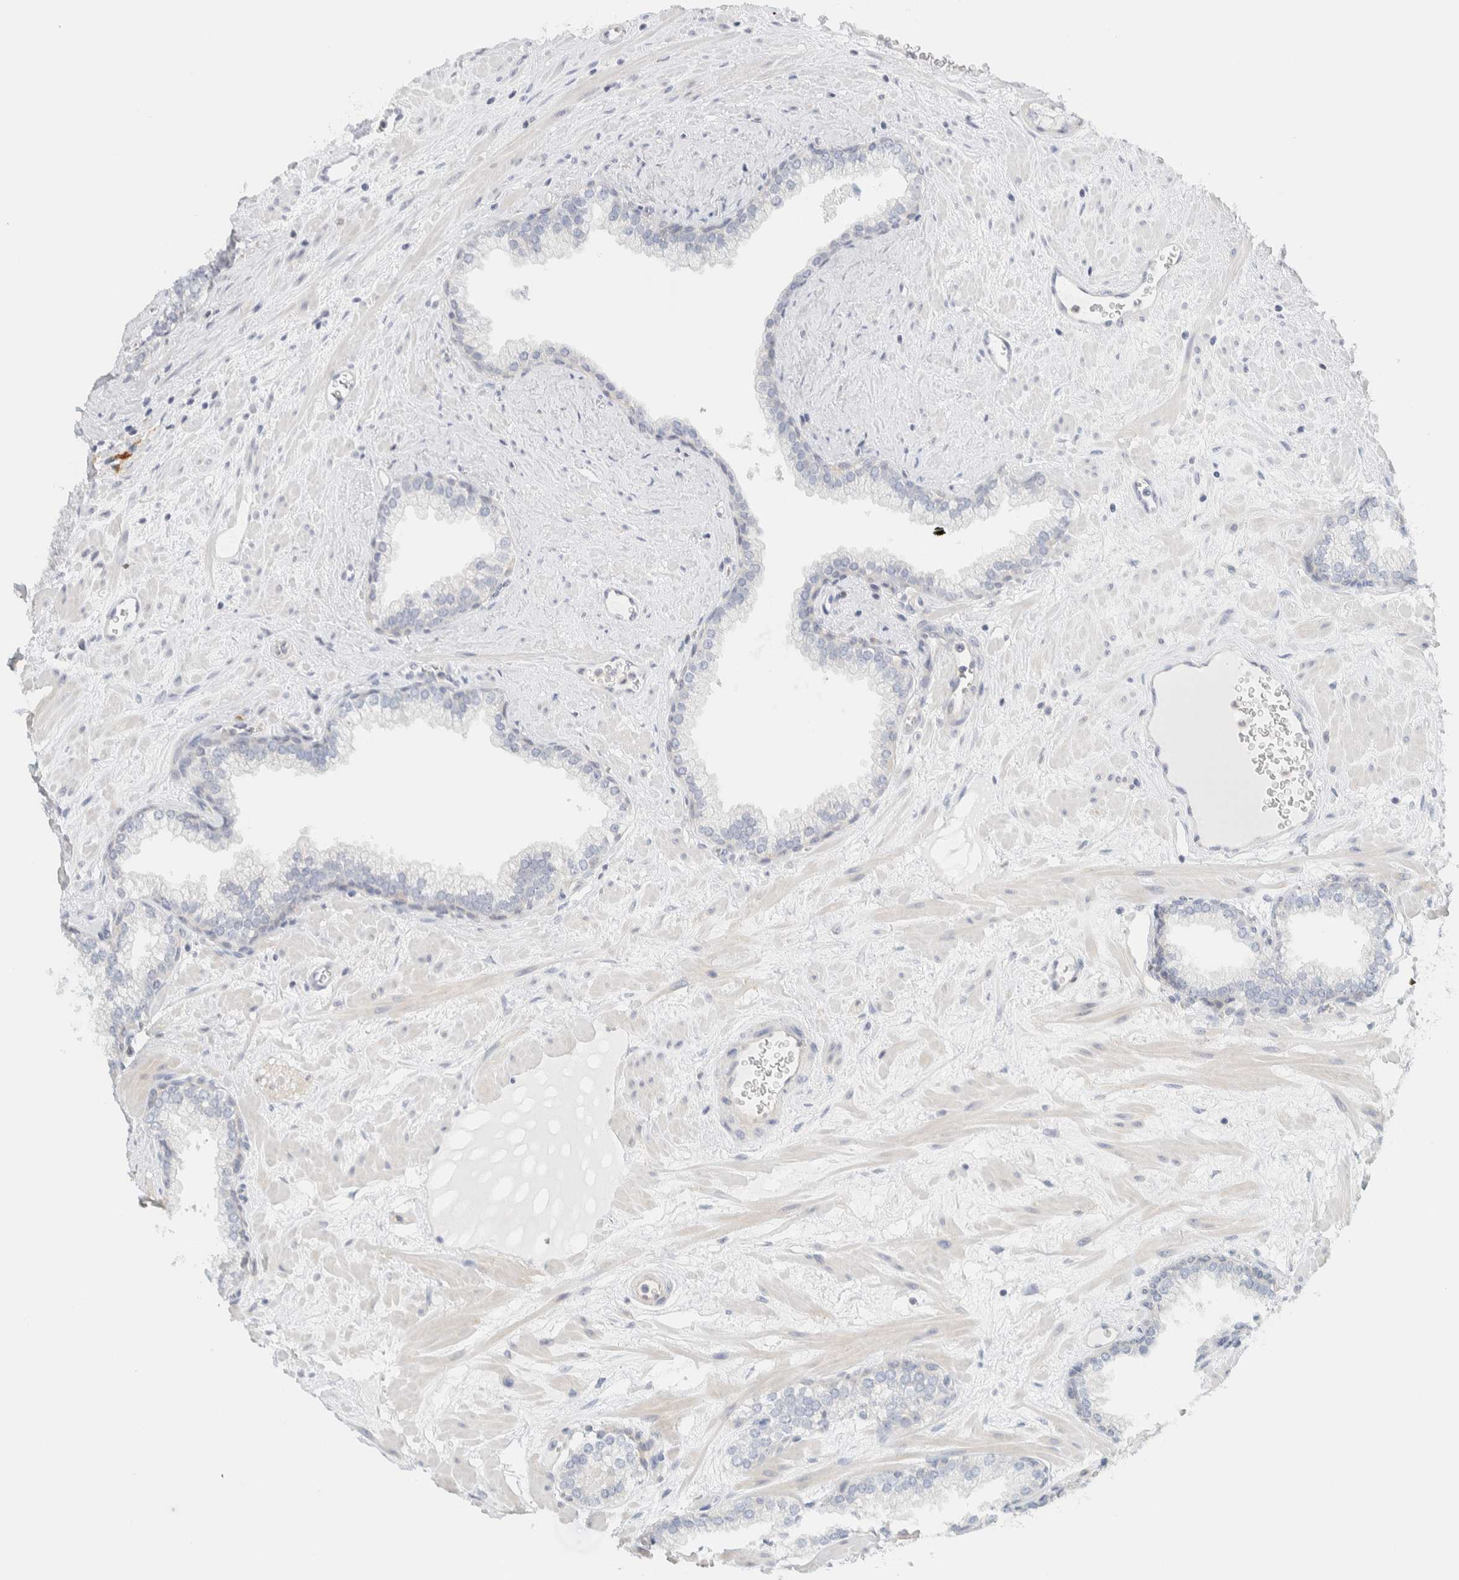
{"staining": {"intensity": "negative", "quantity": "none", "location": "none"}, "tissue": "prostate", "cell_type": "Glandular cells", "image_type": "normal", "snomed": [{"axis": "morphology", "description": "Normal tissue, NOS"}, {"axis": "morphology", "description": "Urothelial carcinoma, Low grade"}, {"axis": "topography", "description": "Urinary bladder"}, {"axis": "topography", "description": "Prostate"}], "caption": "High power microscopy micrograph of an immunohistochemistry photomicrograph of unremarkable prostate, revealing no significant staining in glandular cells.", "gene": "NDE1", "patient": {"sex": "male", "age": 60}}